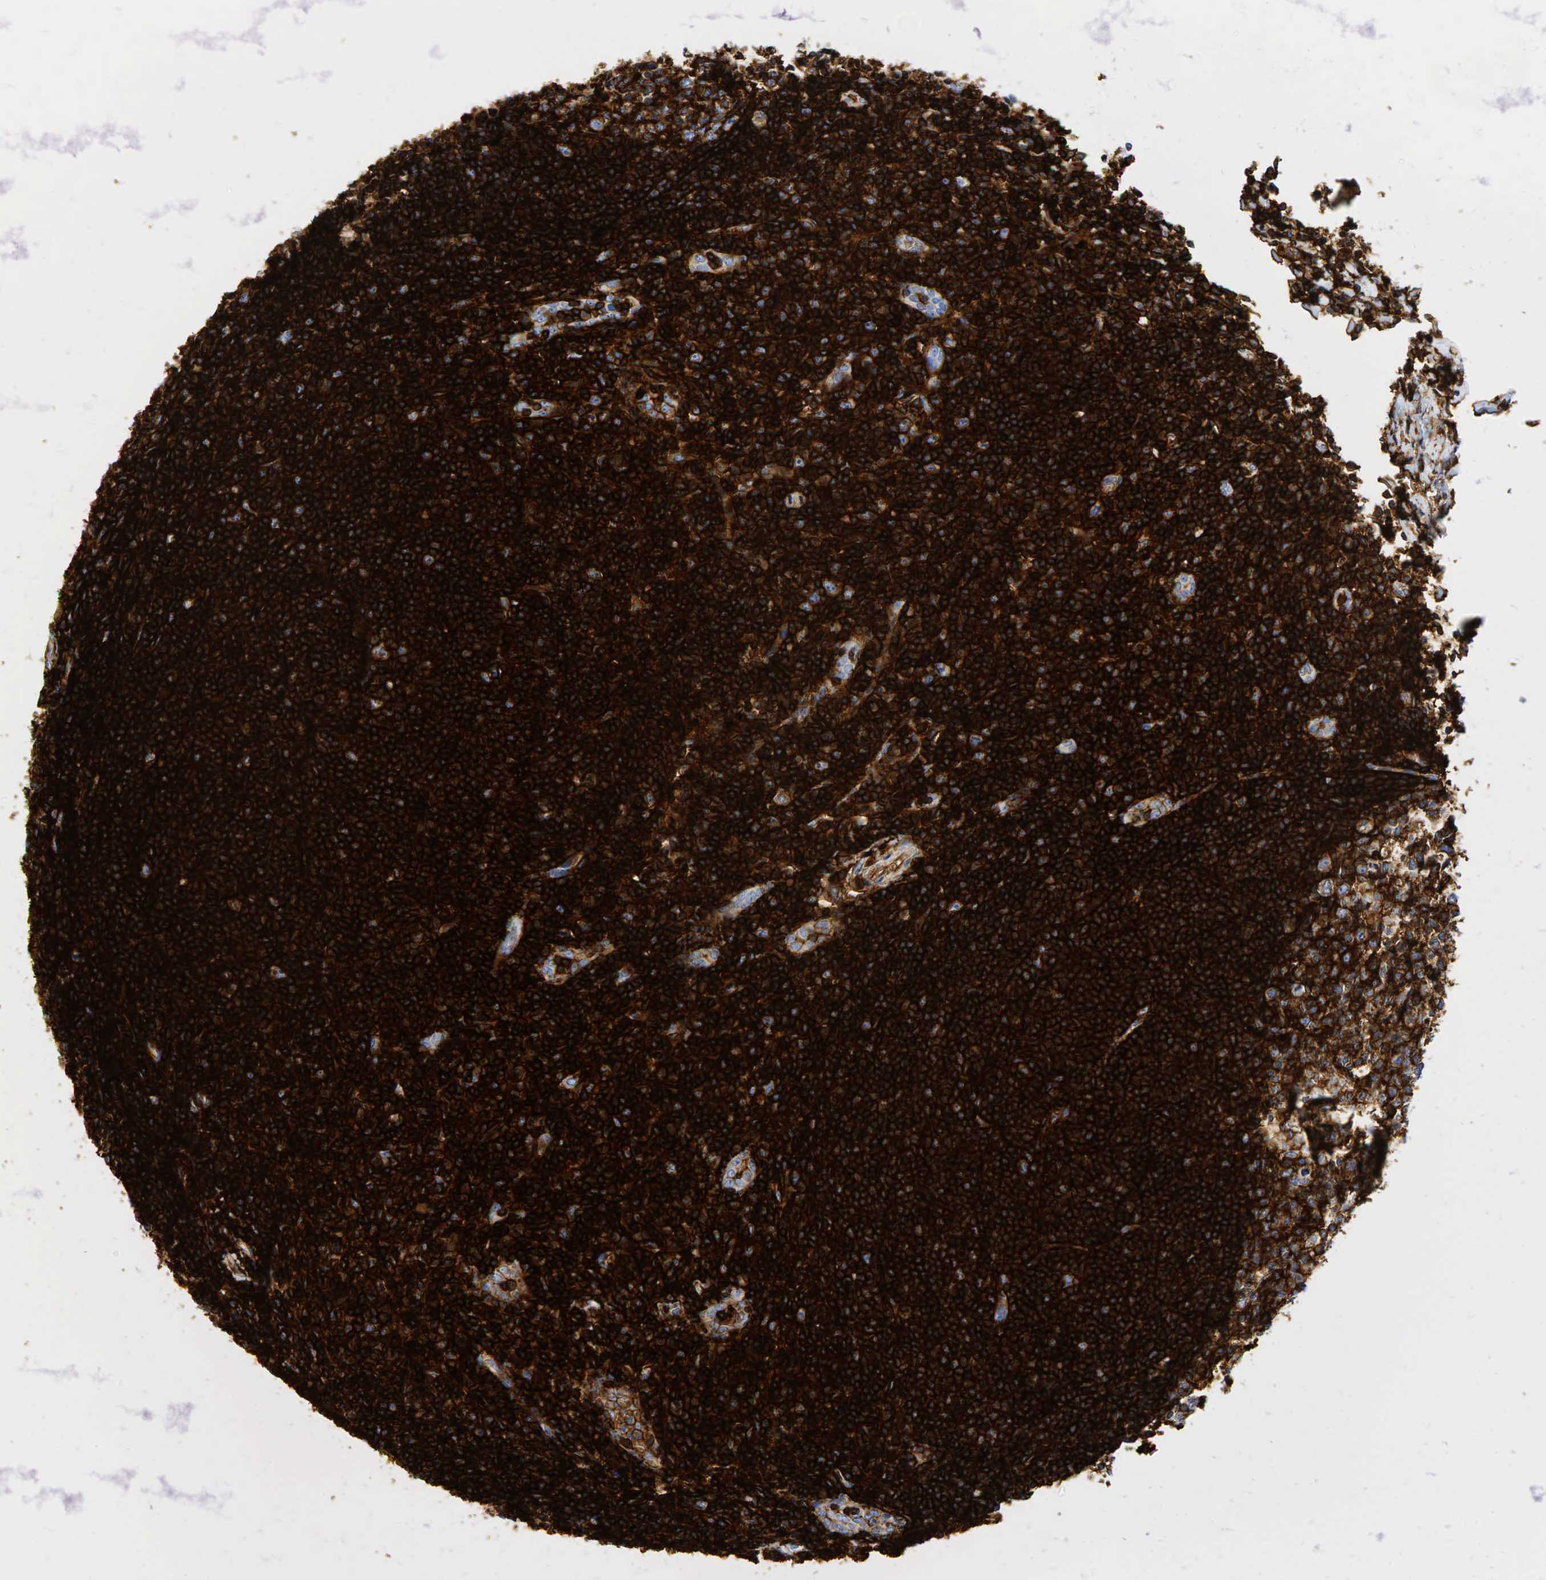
{"staining": {"intensity": "moderate", "quantity": "25%-75%", "location": "cytoplasmic/membranous"}, "tissue": "tonsil", "cell_type": "Germinal center cells", "image_type": "normal", "snomed": [{"axis": "morphology", "description": "Normal tissue, NOS"}, {"axis": "topography", "description": "Tonsil"}], "caption": "Immunohistochemical staining of benign human tonsil shows moderate cytoplasmic/membranous protein staining in approximately 25%-75% of germinal center cells. The protein is stained brown, and the nuclei are stained in blue (DAB (3,3'-diaminobenzidine) IHC with brightfield microscopy, high magnification).", "gene": "CD44", "patient": {"sex": "female", "age": 41}}